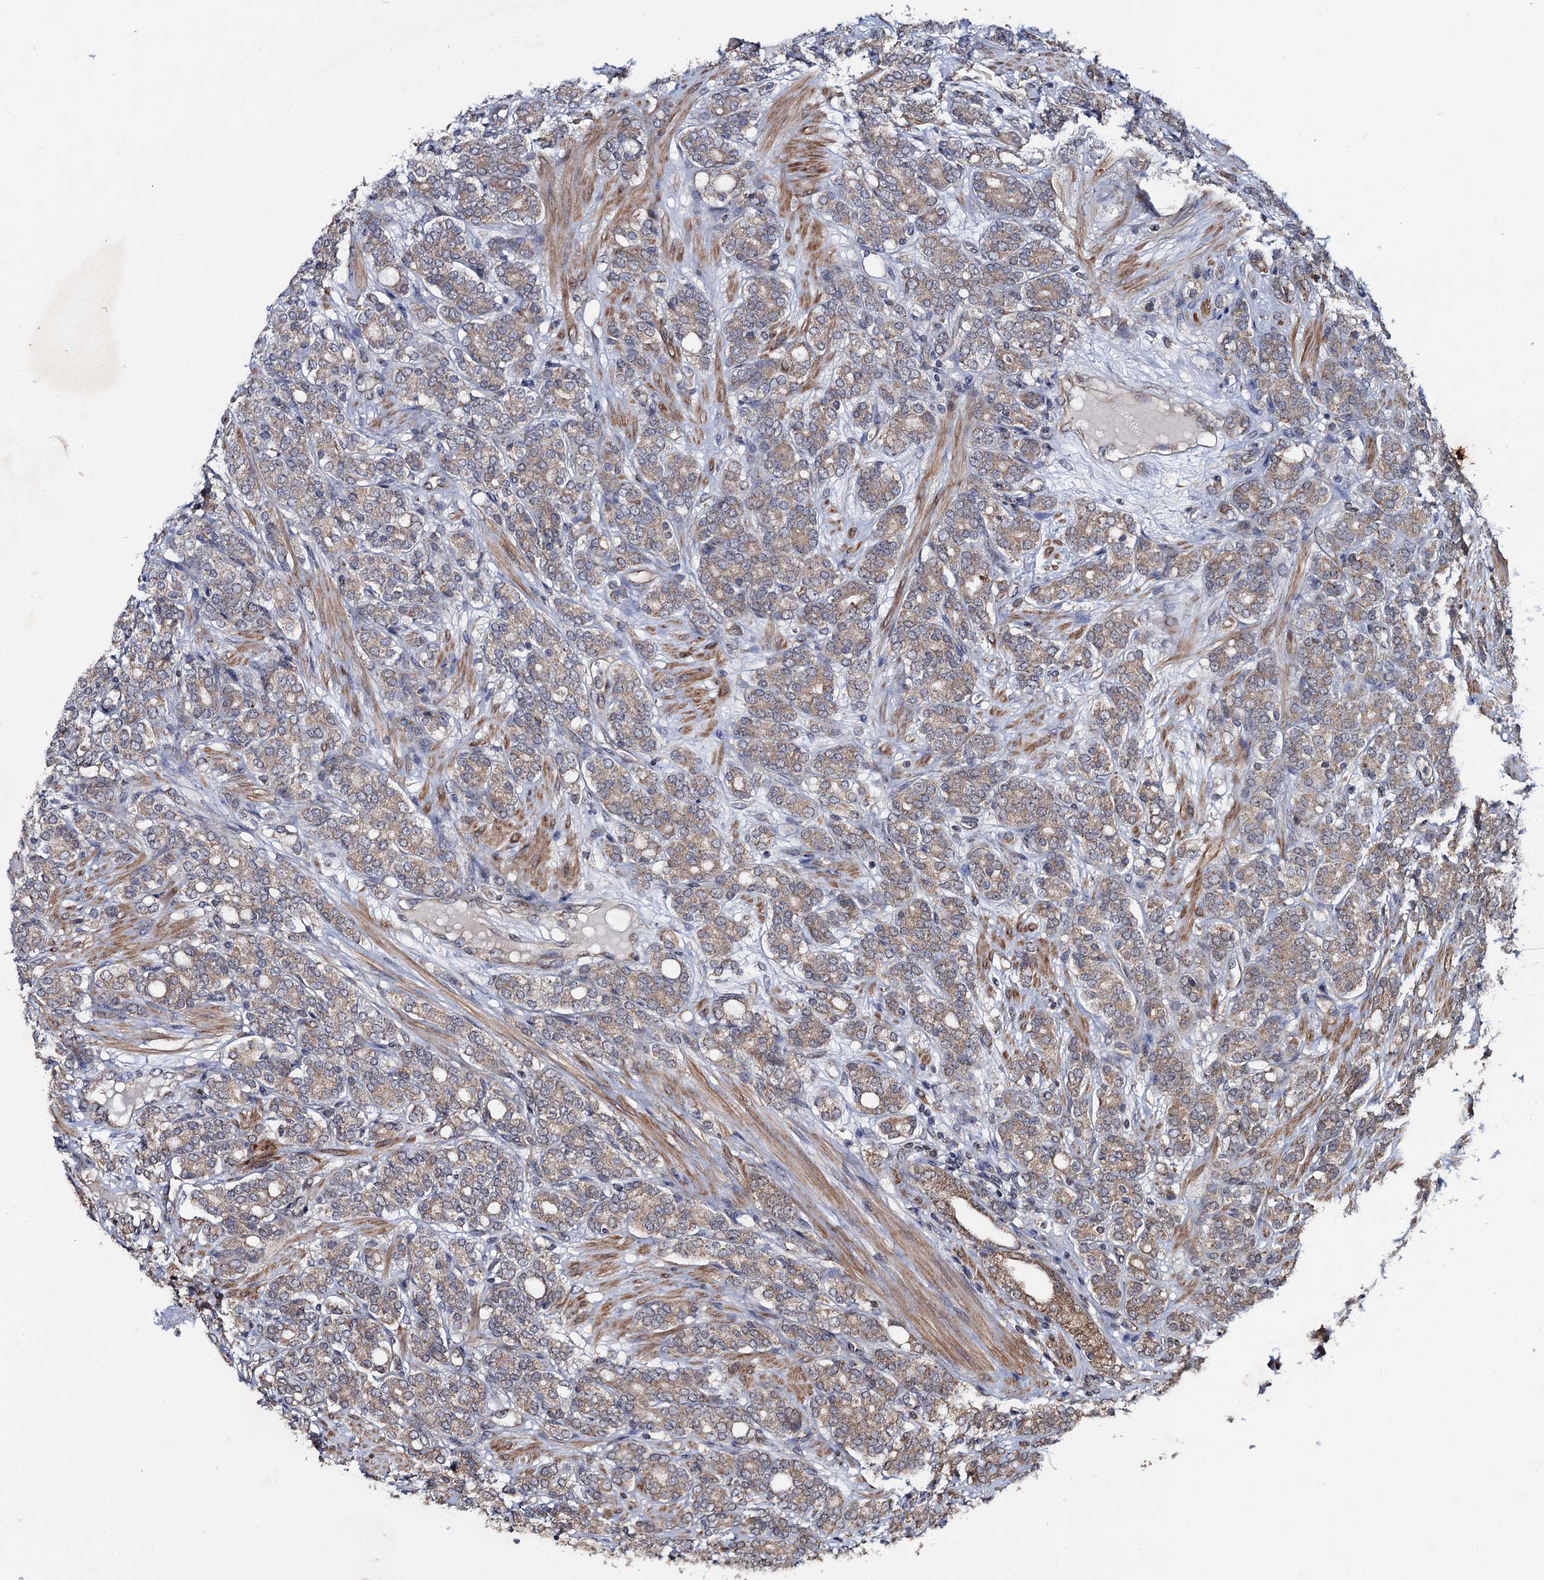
{"staining": {"intensity": "weak", "quantity": ">75%", "location": "cytoplasmic/membranous"}, "tissue": "prostate cancer", "cell_type": "Tumor cells", "image_type": "cancer", "snomed": [{"axis": "morphology", "description": "Adenocarcinoma, High grade"}, {"axis": "topography", "description": "Prostate"}], "caption": "Human prostate high-grade adenocarcinoma stained for a protein (brown) shows weak cytoplasmic/membranous positive staining in approximately >75% of tumor cells.", "gene": "HAUS1", "patient": {"sex": "male", "age": 62}}